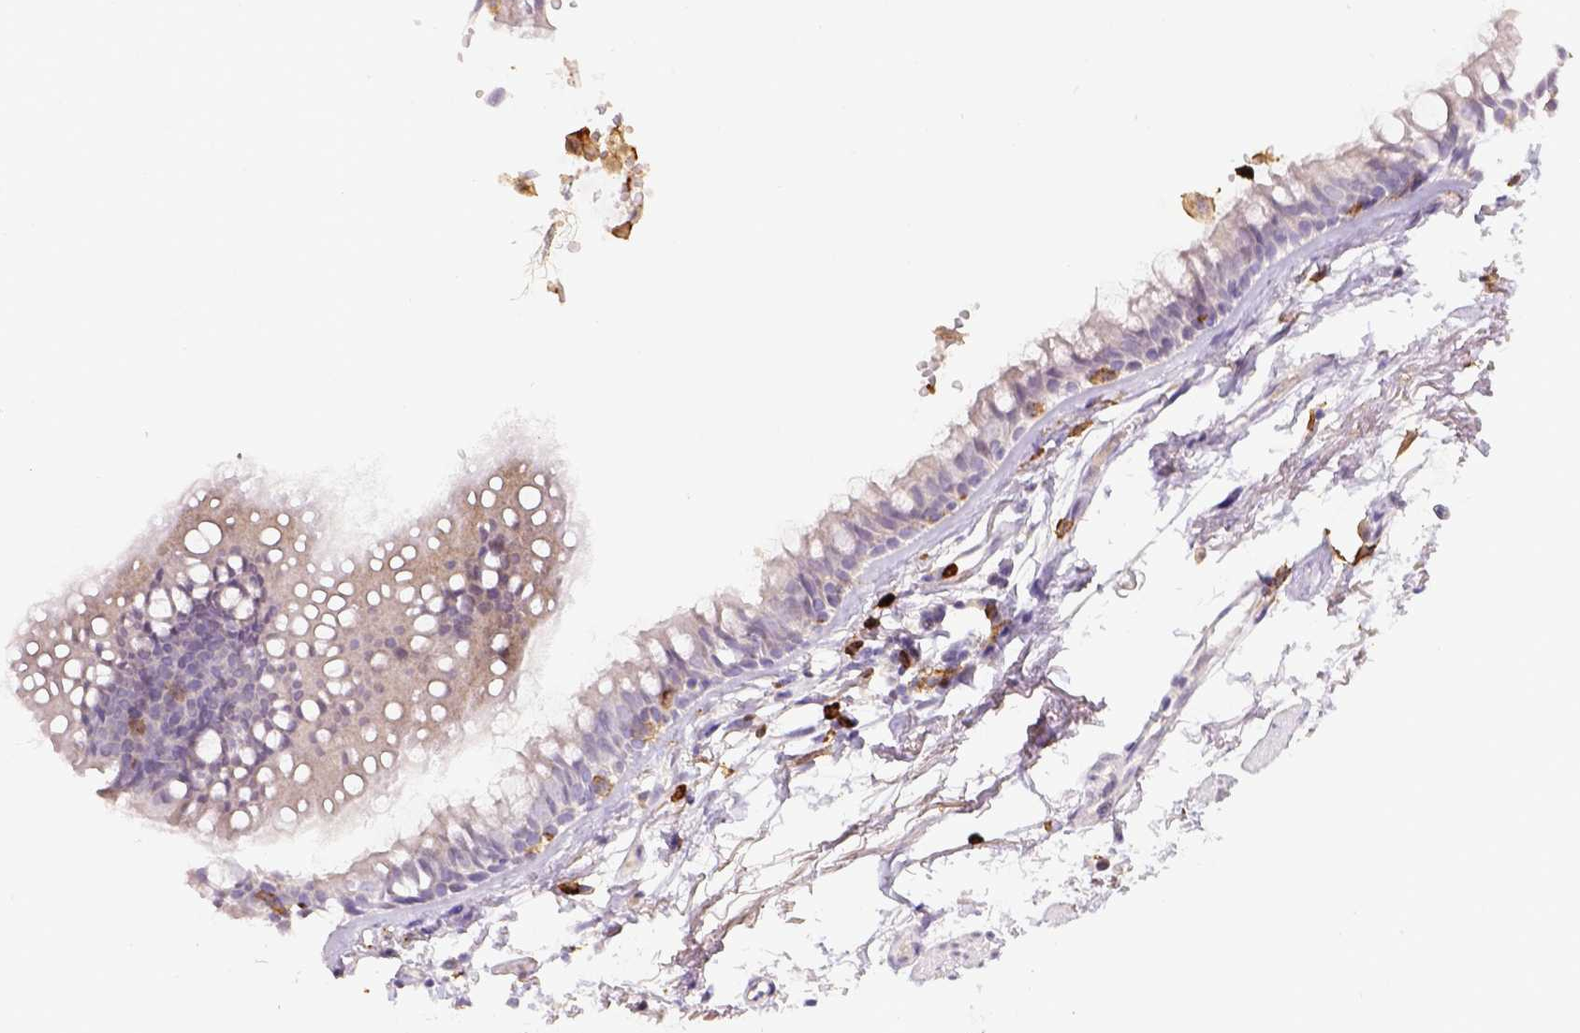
{"staining": {"intensity": "negative", "quantity": "none", "location": "none"}, "tissue": "soft tissue", "cell_type": "Fibroblasts", "image_type": "normal", "snomed": [{"axis": "morphology", "description": "Normal tissue, NOS"}, {"axis": "topography", "description": "Cartilage tissue"}, {"axis": "topography", "description": "Bronchus"}], "caption": "An IHC photomicrograph of benign soft tissue is shown. There is no staining in fibroblasts of soft tissue. The staining is performed using DAB (3,3'-diaminobenzidine) brown chromogen with nuclei counter-stained in using hematoxylin.", "gene": "ITGAM", "patient": {"sex": "female", "age": 79}}